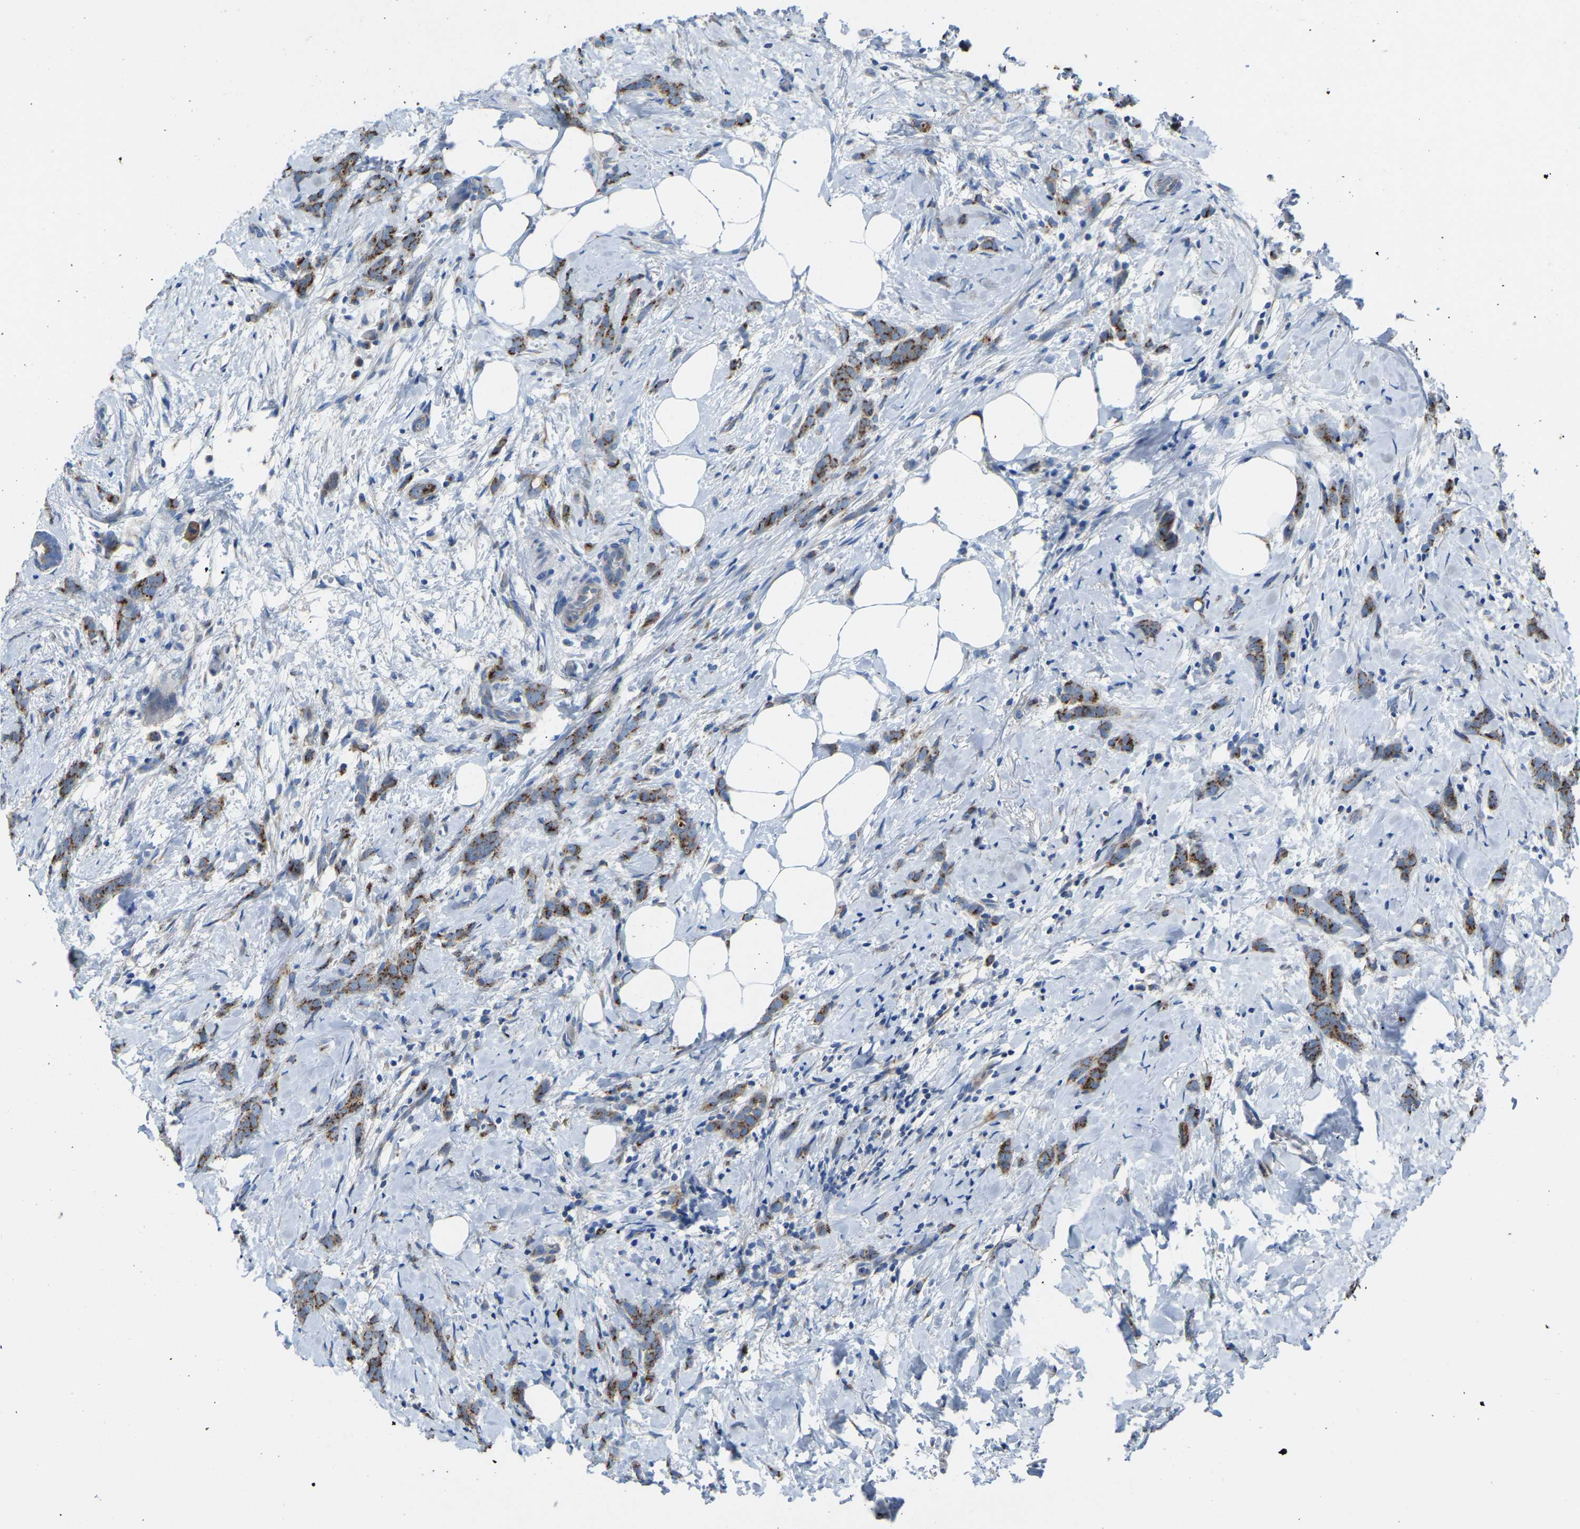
{"staining": {"intensity": "moderate", "quantity": ">75%", "location": "cytoplasmic/membranous"}, "tissue": "breast cancer", "cell_type": "Tumor cells", "image_type": "cancer", "snomed": [{"axis": "morphology", "description": "Lobular carcinoma, in situ"}, {"axis": "morphology", "description": "Lobular carcinoma"}, {"axis": "topography", "description": "Breast"}], "caption": "Immunohistochemistry micrograph of human lobular carcinoma (breast) stained for a protein (brown), which displays medium levels of moderate cytoplasmic/membranous staining in about >75% of tumor cells.", "gene": "CANT1", "patient": {"sex": "female", "age": 41}}